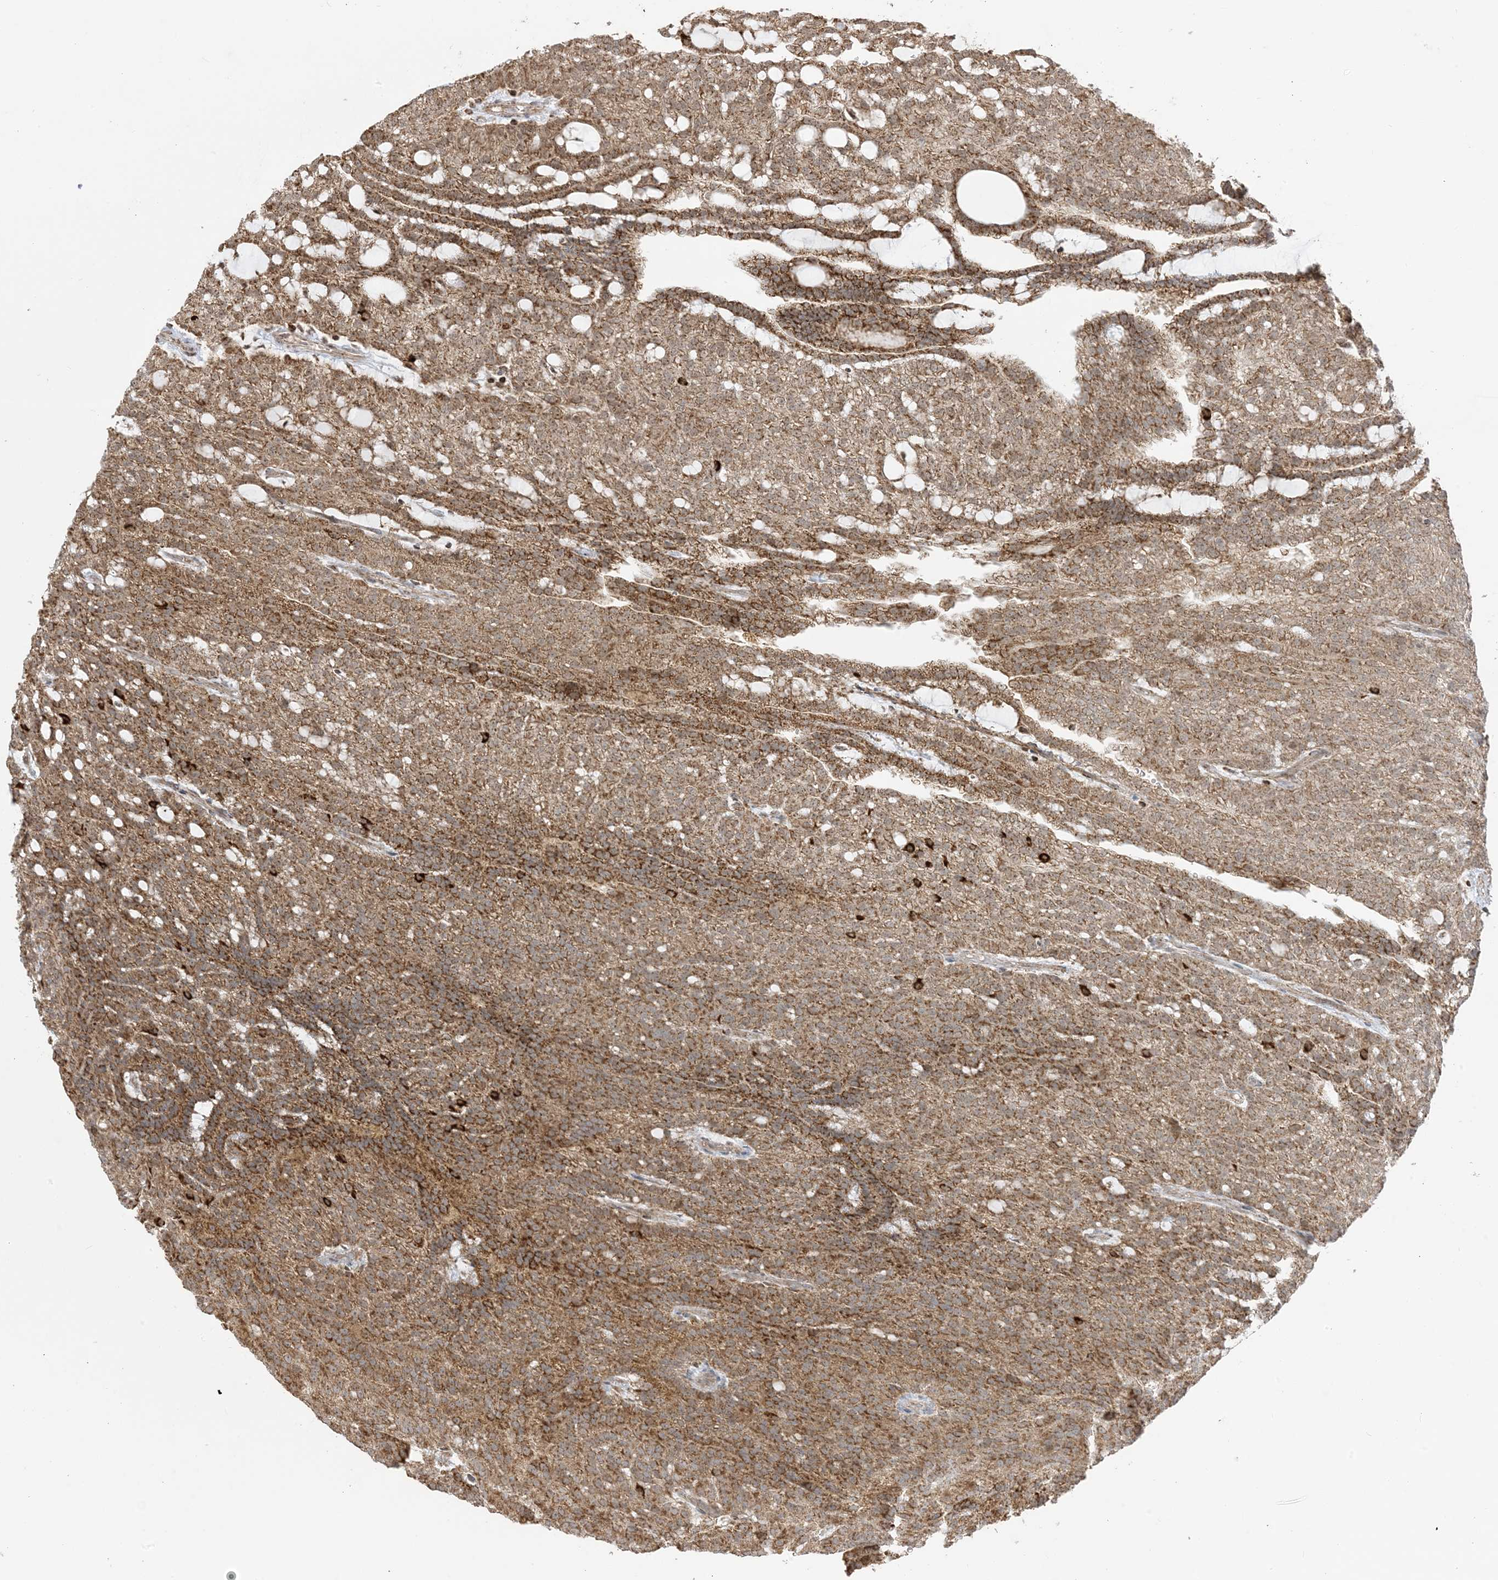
{"staining": {"intensity": "moderate", "quantity": ">75%", "location": "cytoplasmic/membranous"}, "tissue": "renal cancer", "cell_type": "Tumor cells", "image_type": "cancer", "snomed": [{"axis": "morphology", "description": "Adenocarcinoma, NOS"}, {"axis": "topography", "description": "Kidney"}], "caption": "Immunohistochemical staining of human renal cancer demonstrates medium levels of moderate cytoplasmic/membranous protein positivity in approximately >75% of tumor cells.", "gene": "MAPKBP1", "patient": {"sex": "male", "age": 63}}